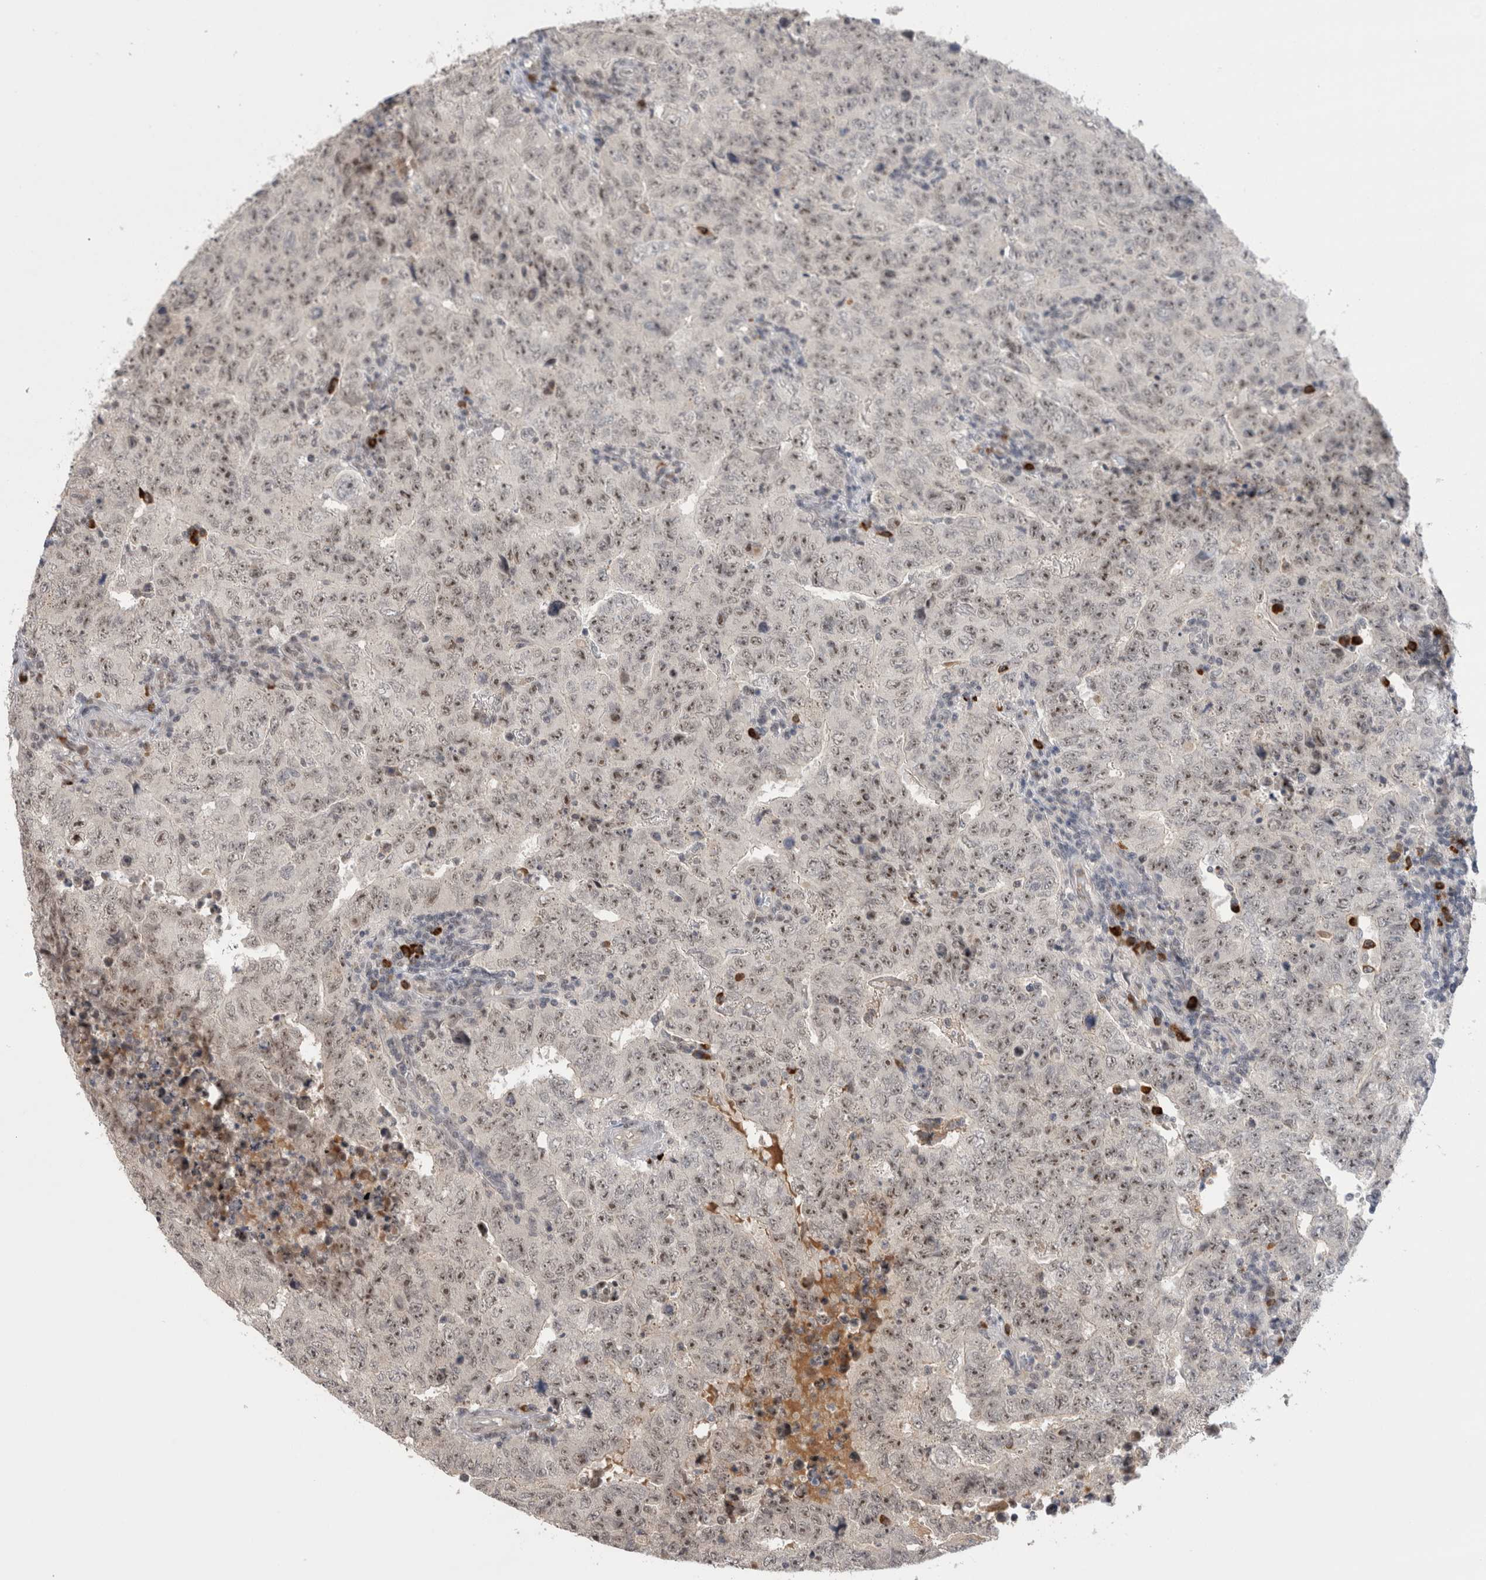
{"staining": {"intensity": "moderate", "quantity": ">75%", "location": "nuclear"}, "tissue": "testis cancer", "cell_type": "Tumor cells", "image_type": "cancer", "snomed": [{"axis": "morphology", "description": "Carcinoma, Embryonal, NOS"}, {"axis": "topography", "description": "Testis"}], "caption": "DAB immunohistochemical staining of human testis cancer (embryonal carcinoma) exhibits moderate nuclear protein positivity in approximately >75% of tumor cells.", "gene": "ZNF24", "patient": {"sex": "male", "age": 26}}